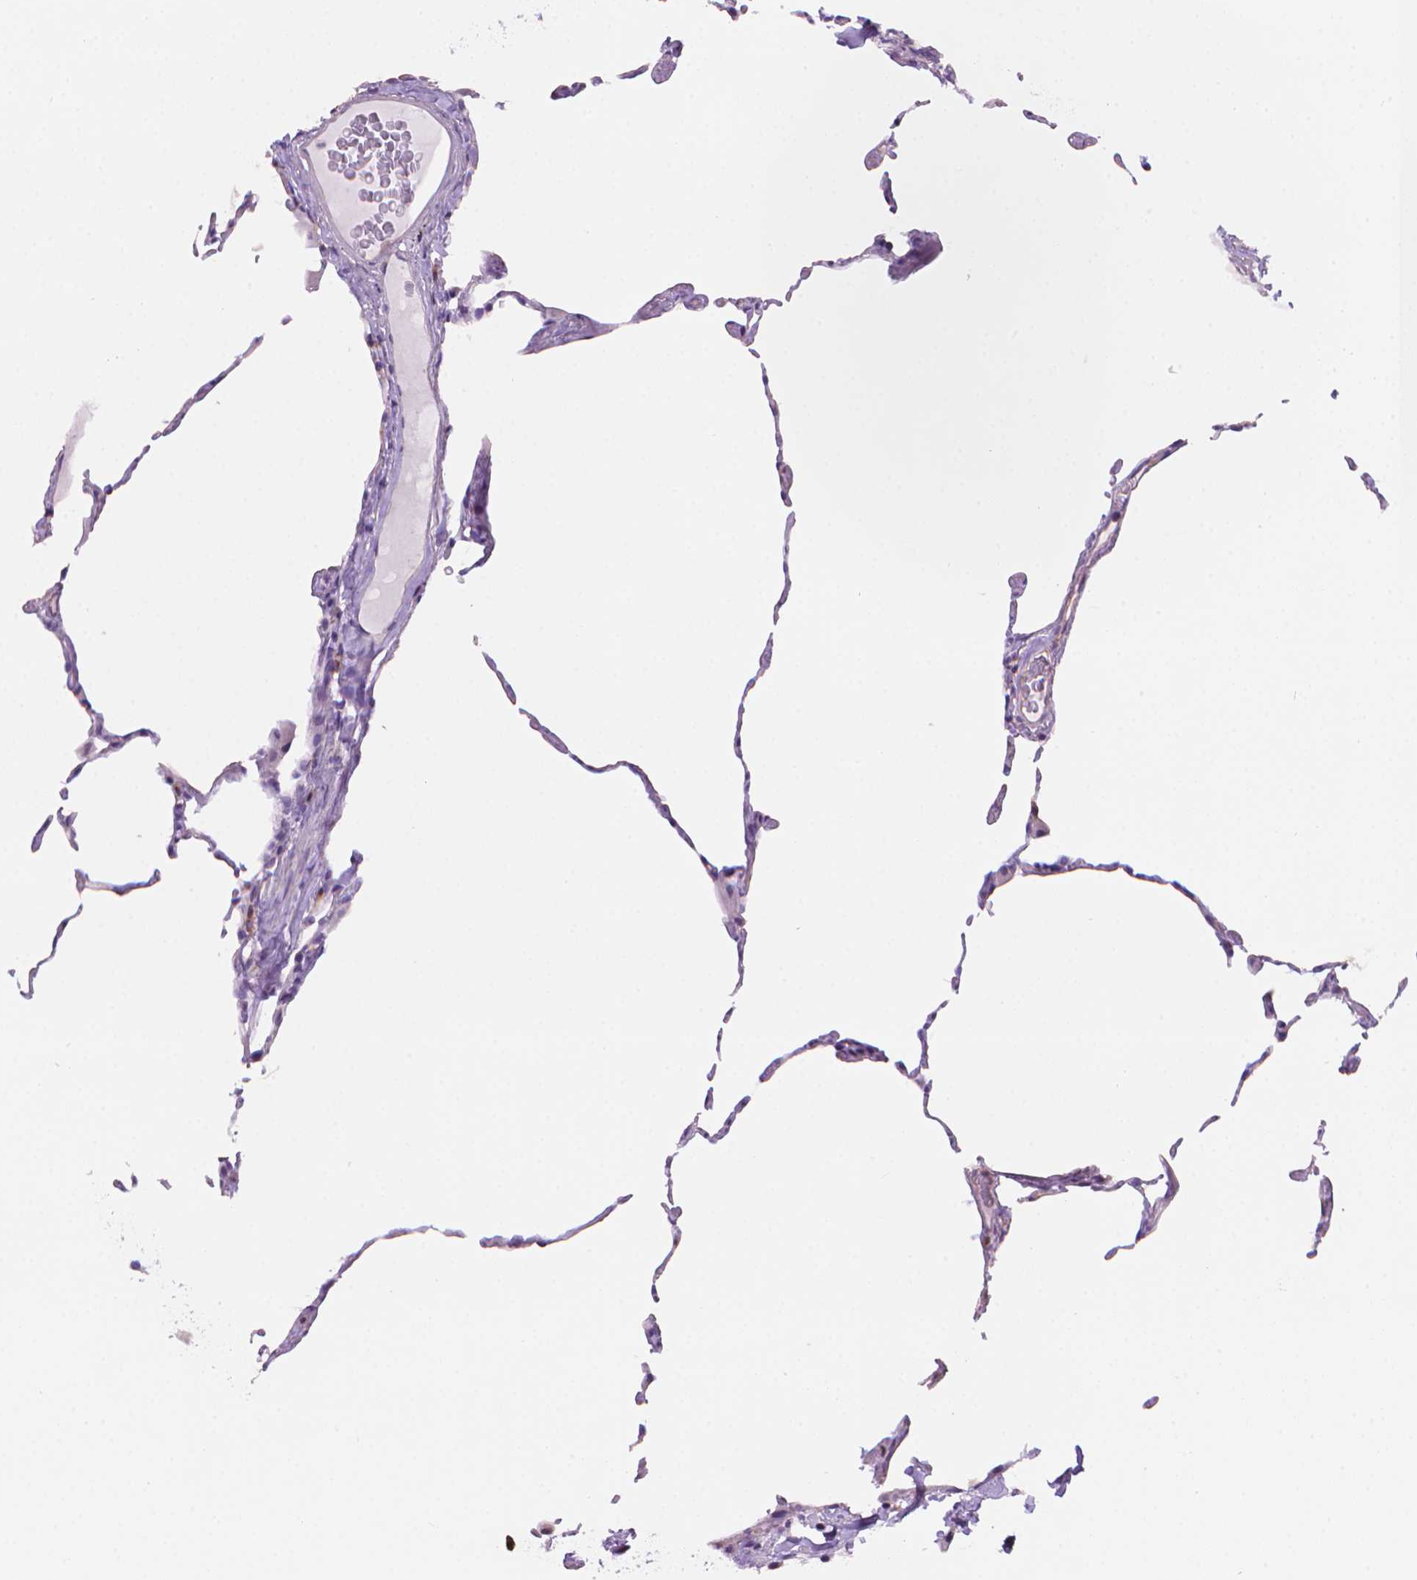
{"staining": {"intensity": "negative", "quantity": "none", "location": "none"}, "tissue": "lung", "cell_type": "Alveolar cells", "image_type": "normal", "snomed": [{"axis": "morphology", "description": "Normal tissue, NOS"}, {"axis": "topography", "description": "Lung"}], "caption": "Lung was stained to show a protein in brown. There is no significant positivity in alveolar cells.", "gene": "TMEM184A", "patient": {"sex": "female", "age": 57}}